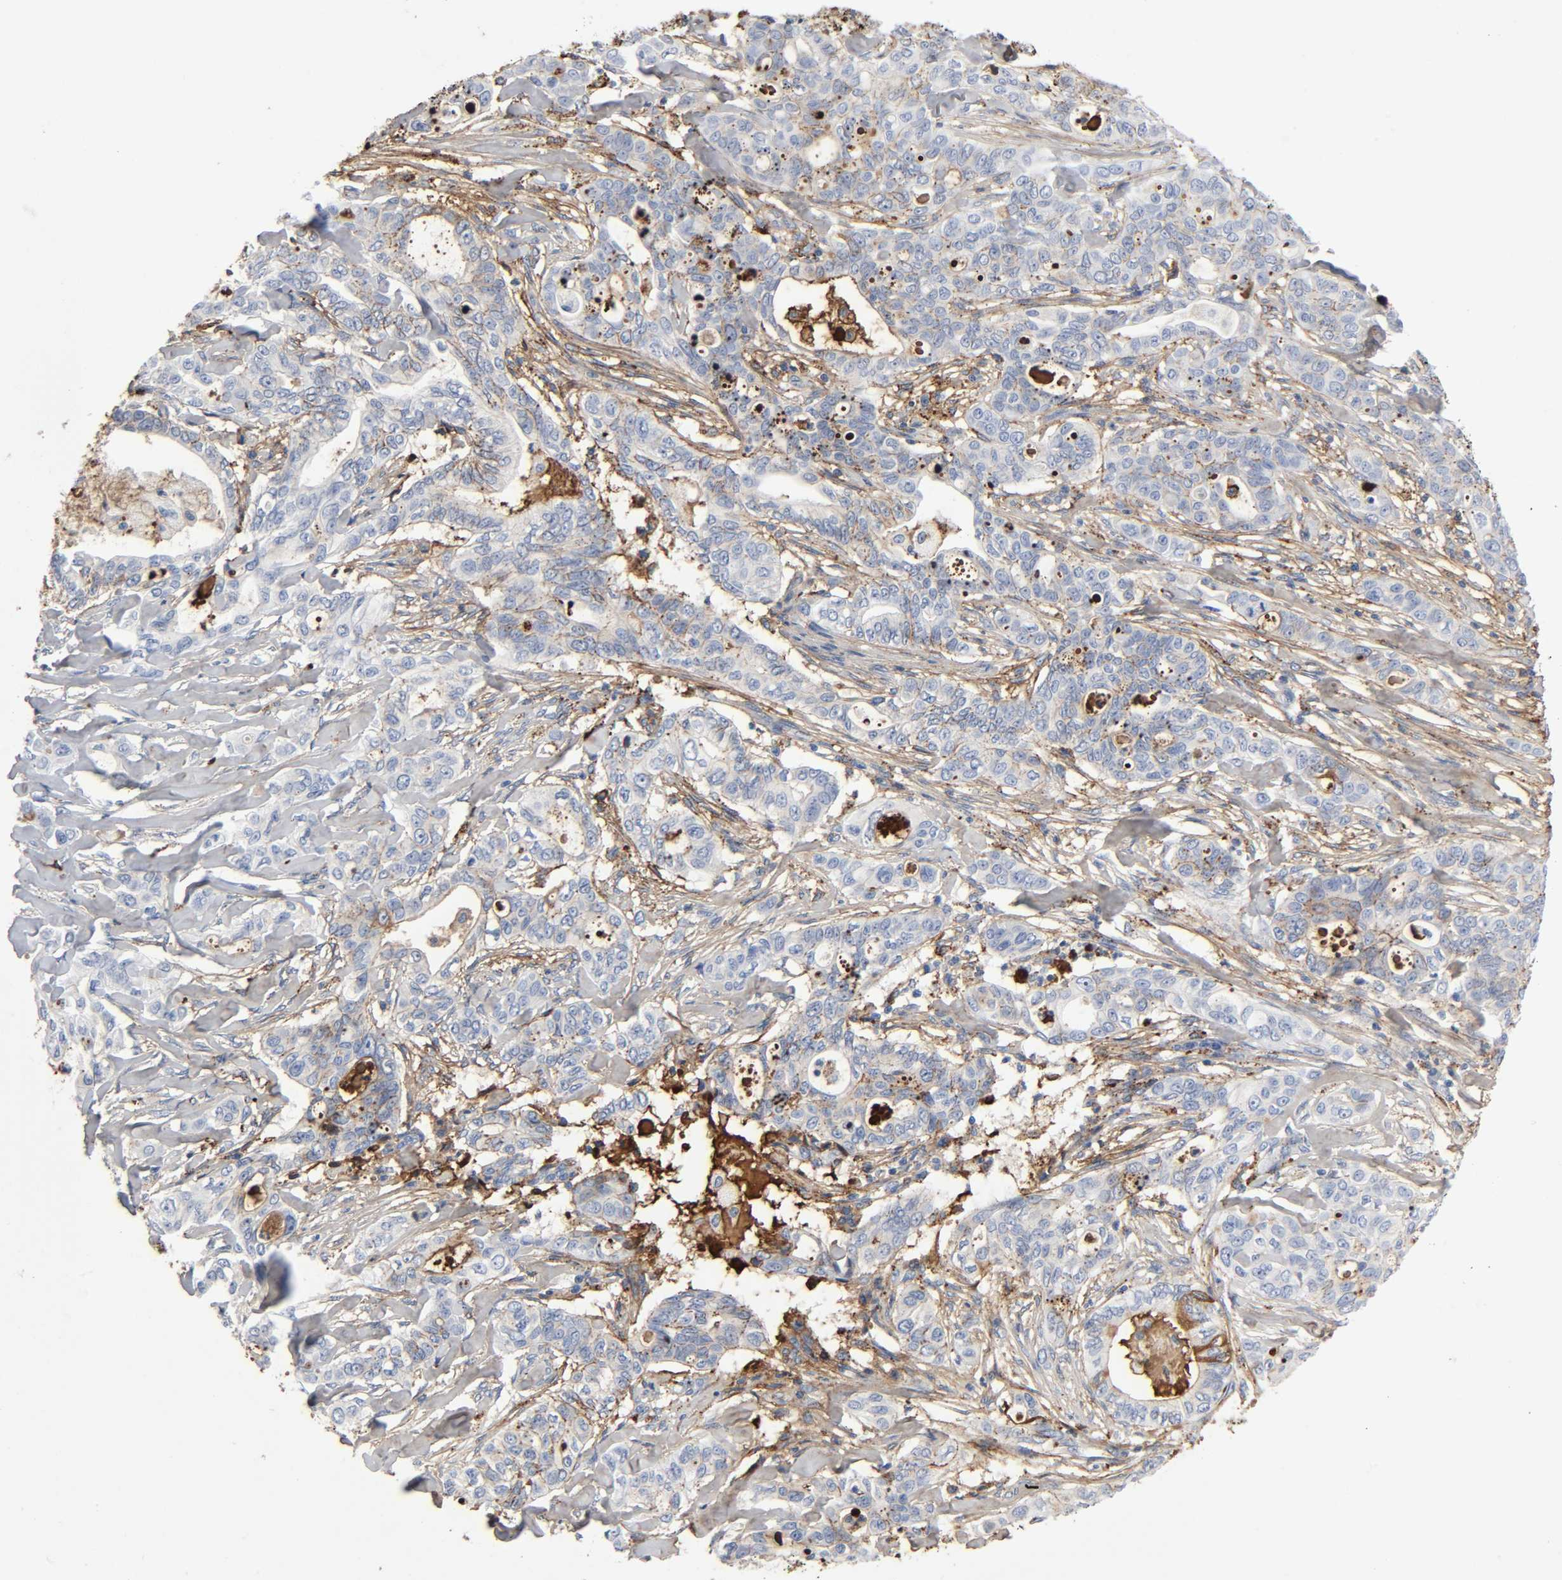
{"staining": {"intensity": "moderate", "quantity": "25%-75%", "location": "cytoplasmic/membranous"}, "tissue": "liver cancer", "cell_type": "Tumor cells", "image_type": "cancer", "snomed": [{"axis": "morphology", "description": "Cholangiocarcinoma"}, {"axis": "topography", "description": "Liver"}], "caption": "Immunohistochemistry (IHC) micrograph of neoplastic tissue: liver cholangiocarcinoma stained using IHC shows medium levels of moderate protein expression localized specifically in the cytoplasmic/membranous of tumor cells, appearing as a cytoplasmic/membranous brown color.", "gene": "C3", "patient": {"sex": "female", "age": 67}}